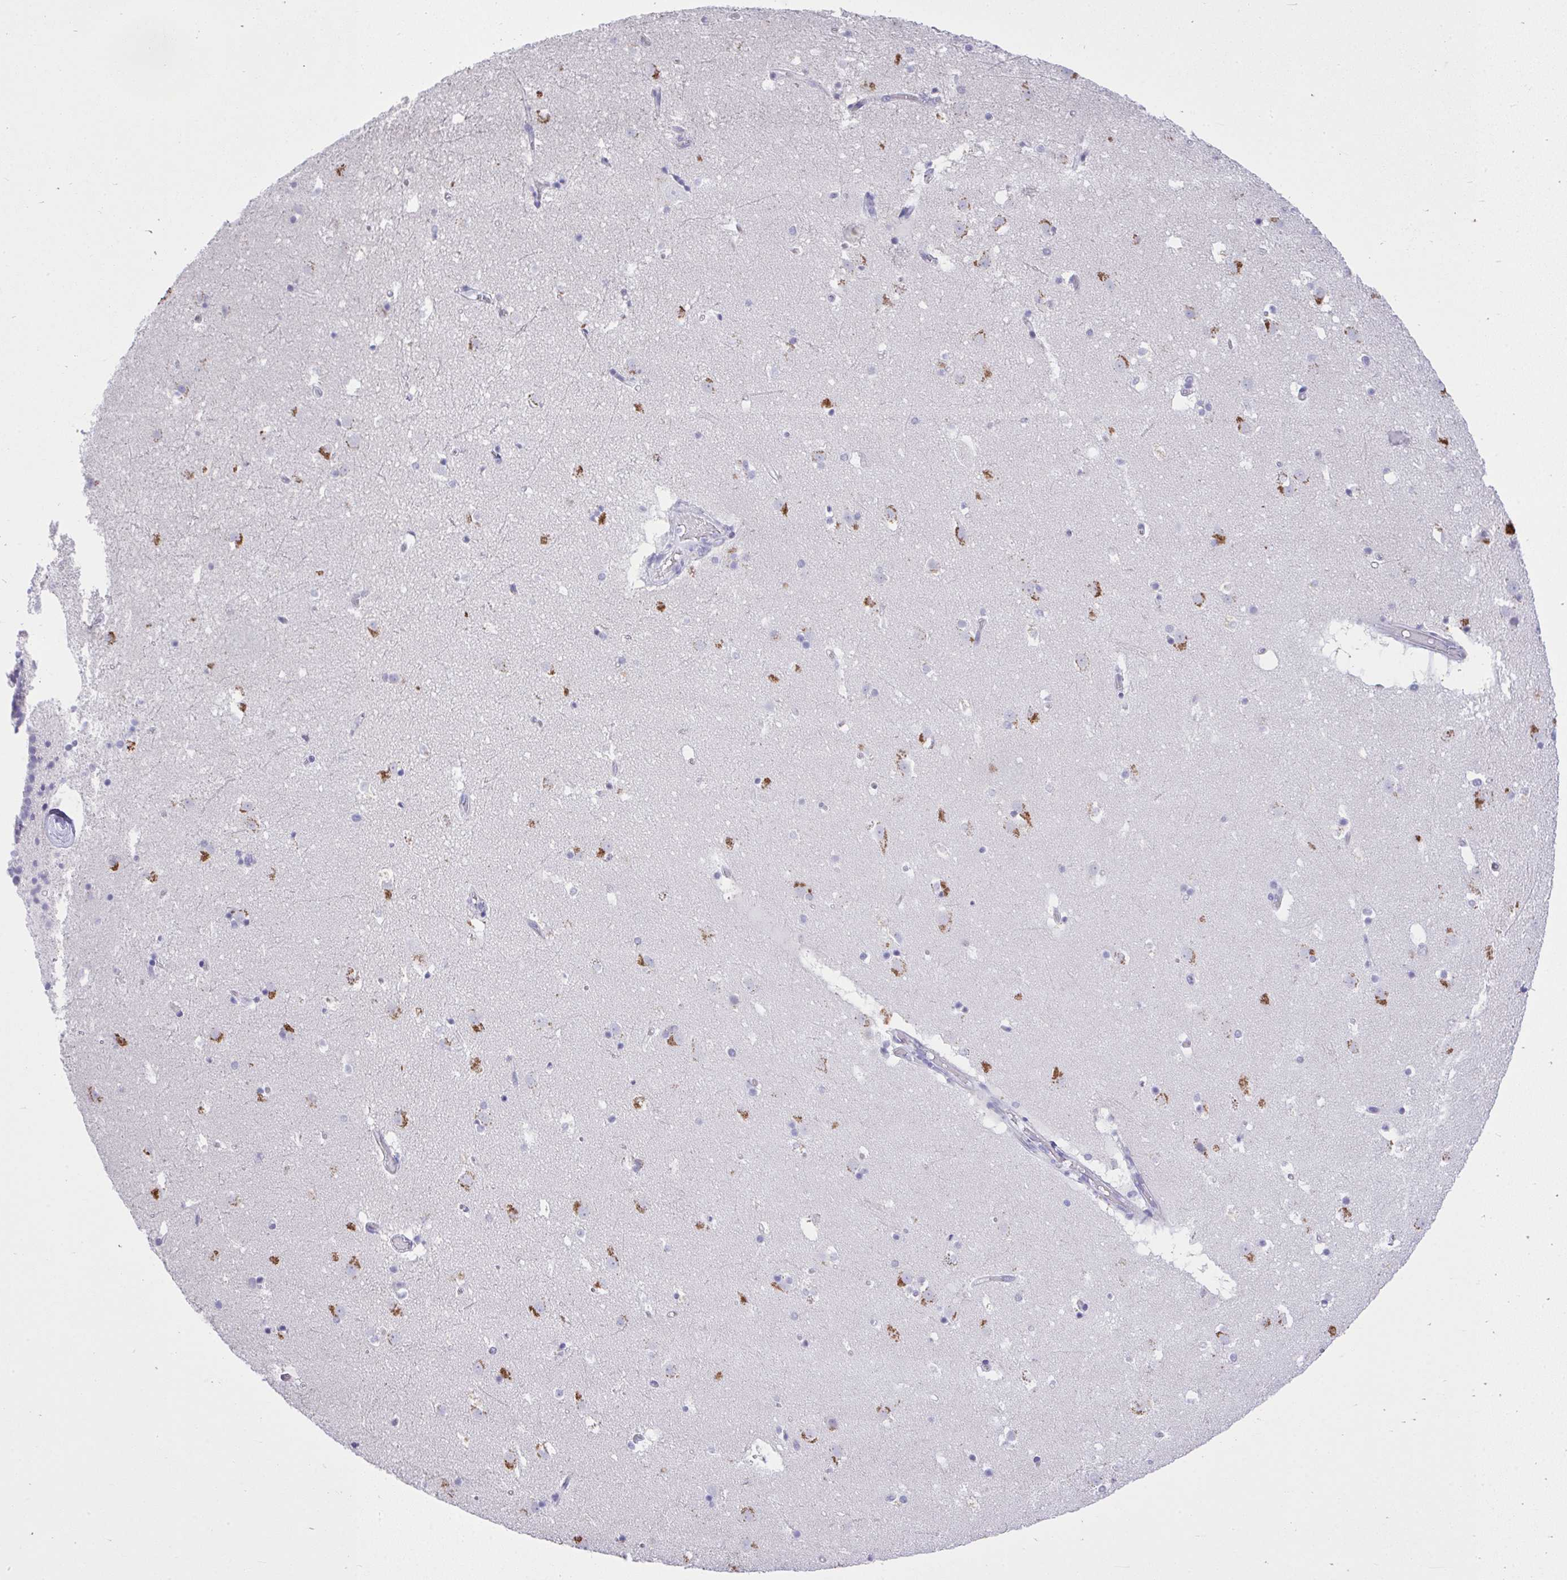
{"staining": {"intensity": "moderate", "quantity": "<25%", "location": "cytoplasmic/membranous"}, "tissue": "caudate", "cell_type": "Glial cells", "image_type": "normal", "snomed": [{"axis": "morphology", "description": "Normal tissue, NOS"}, {"axis": "topography", "description": "Lateral ventricle wall"}], "caption": "Immunohistochemistry (IHC) staining of benign caudate, which shows low levels of moderate cytoplasmic/membranous staining in approximately <25% of glial cells indicating moderate cytoplasmic/membranous protein expression. The staining was performed using DAB (brown) for protein detection and nuclei were counterstained in hematoxylin (blue).", "gene": "MS4A12", "patient": {"sex": "male", "age": 37}}